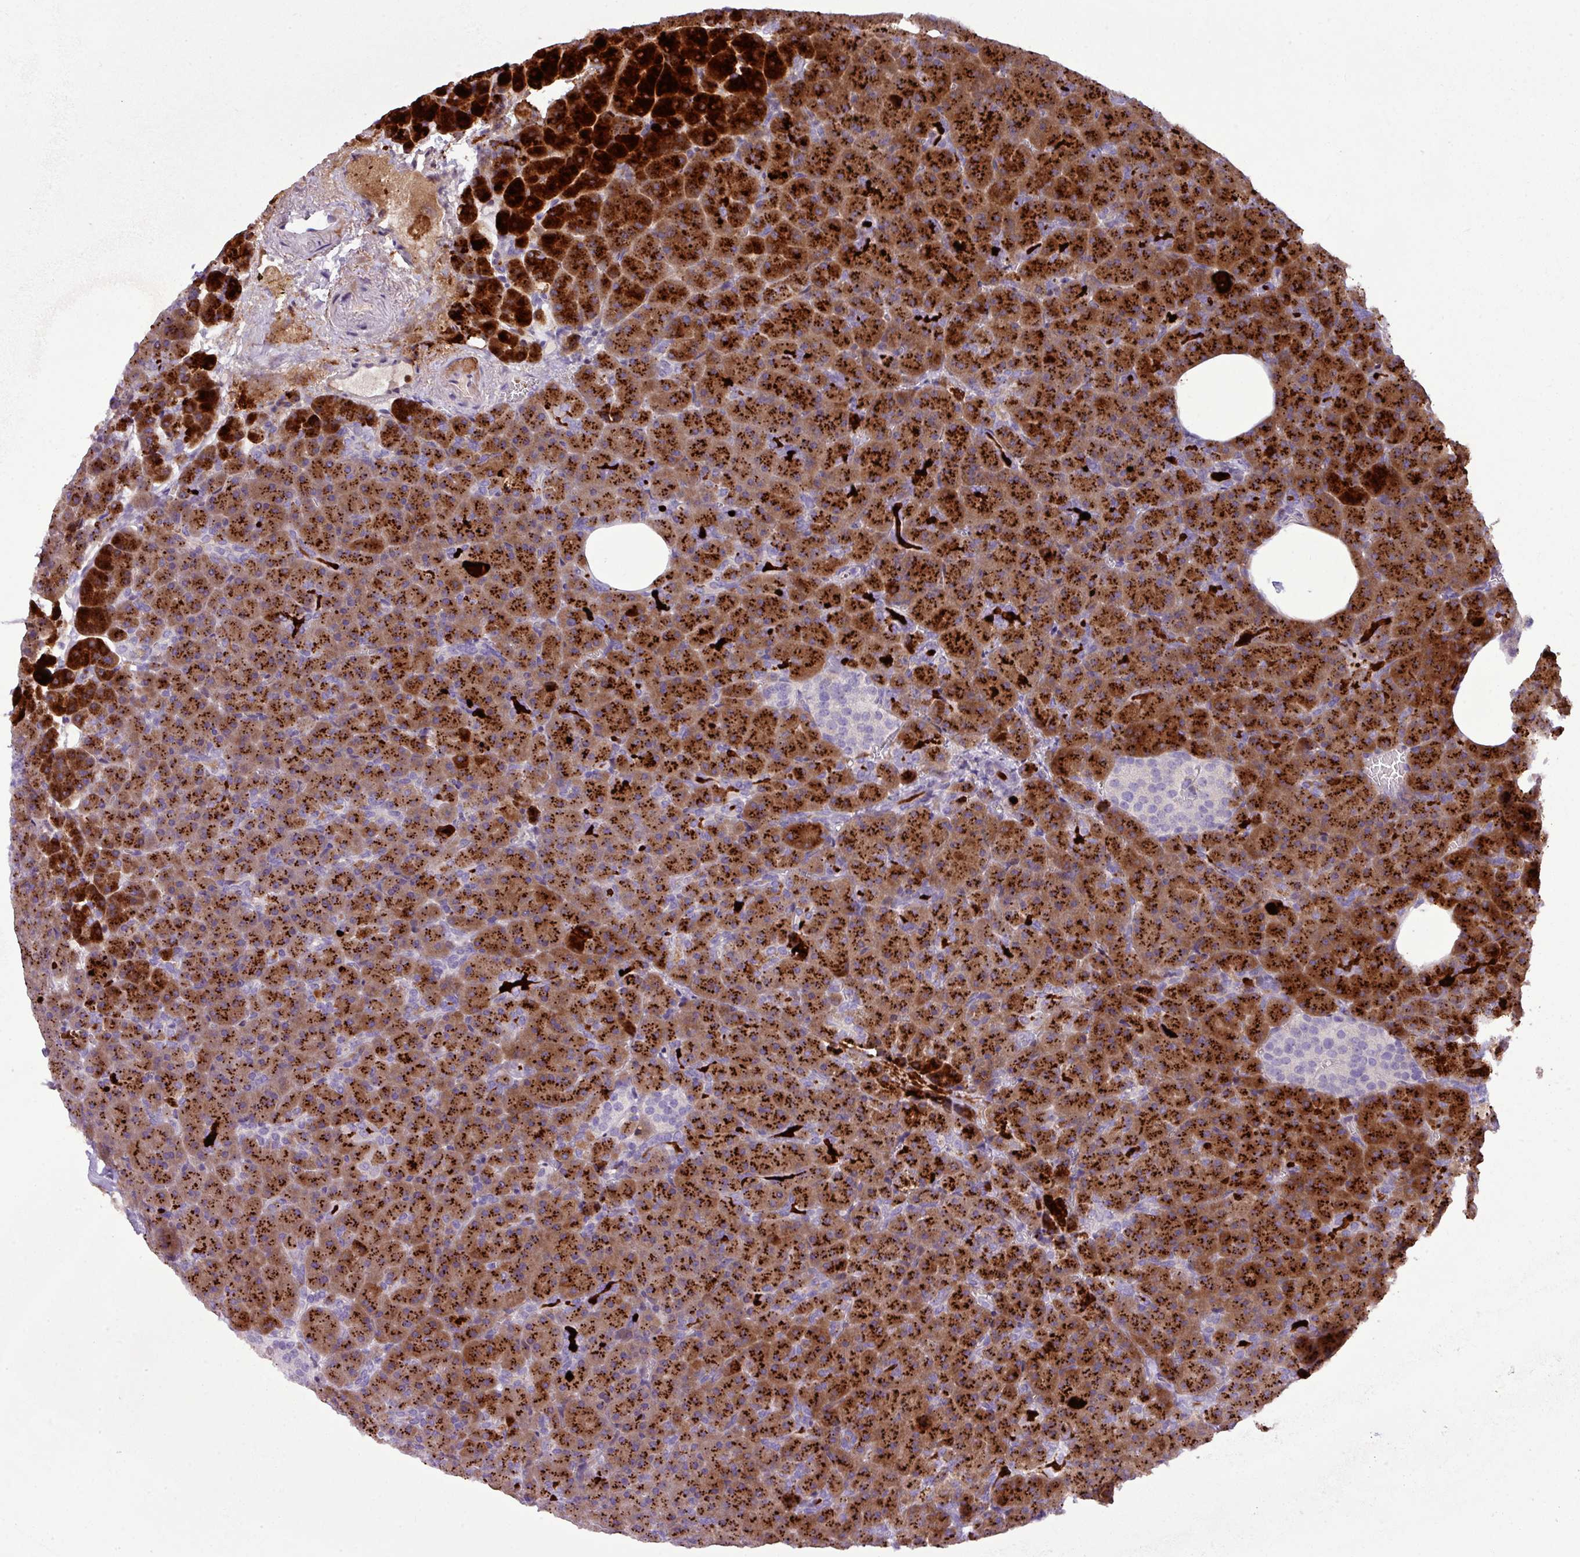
{"staining": {"intensity": "strong", "quantity": ">75%", "location": "cytoplasmic/membranous"}, "tissue": "pancreas", "cell_type": "Exocrine glandular cells", "image_type": "normal", "snomed": [{"axis": "morphology", "description": "Normal tissue, NOS"}, {"axis": "topography", "description": "Pancreas"}], "caption": "Immunohistochemistry histopathology image of benign pancreas: human pancreas stained using immunohistochemistry (IHC) exhibits high levels of strong protein expression localized specifically in the cytoplasmic/membranous of exocrine glandular cells, appearing as a cytoplasmic/membranous brown color.", "gene": "IL17A", "patient": {"sex": "female", "age": 74}}